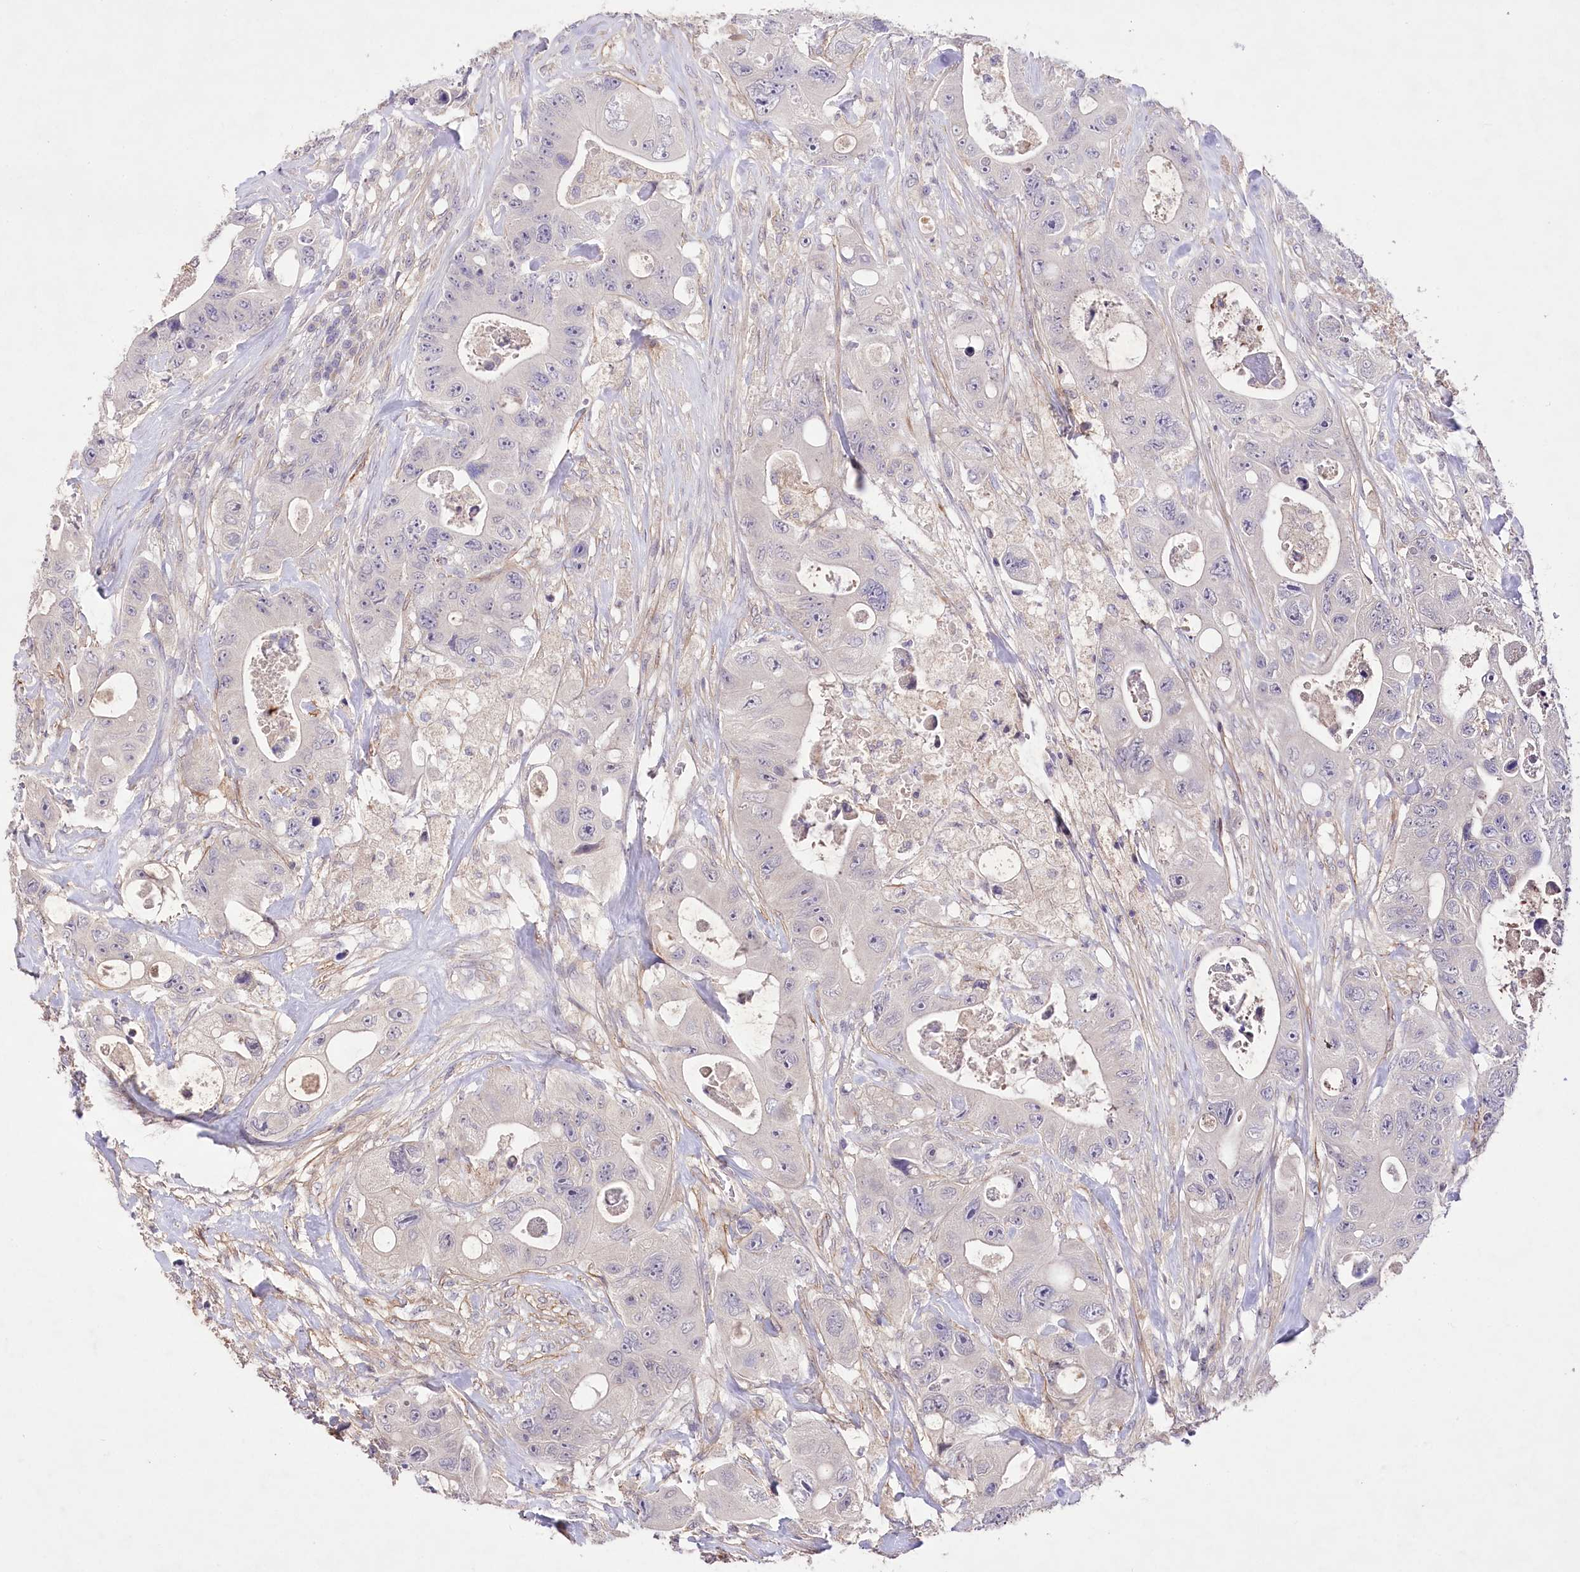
{"staining": {"intensity": "negative", "quantity": "none", "location": "none"}, "tissue": "colorectal cancer", "cell_type": "Tumor cells", "image_type": "cancer", "snomed": [{"axis": "morphology", "description": "Adenocarcinoma, NOS"}, {"axis": "topography", "description": "Colon"}], "caption": "This is an IHC image of human colorectal adenocarcinoma. There is no expression in tumor cells.", "gene": "ENPP1", "patient": {"sex": "female", "age": 46}}